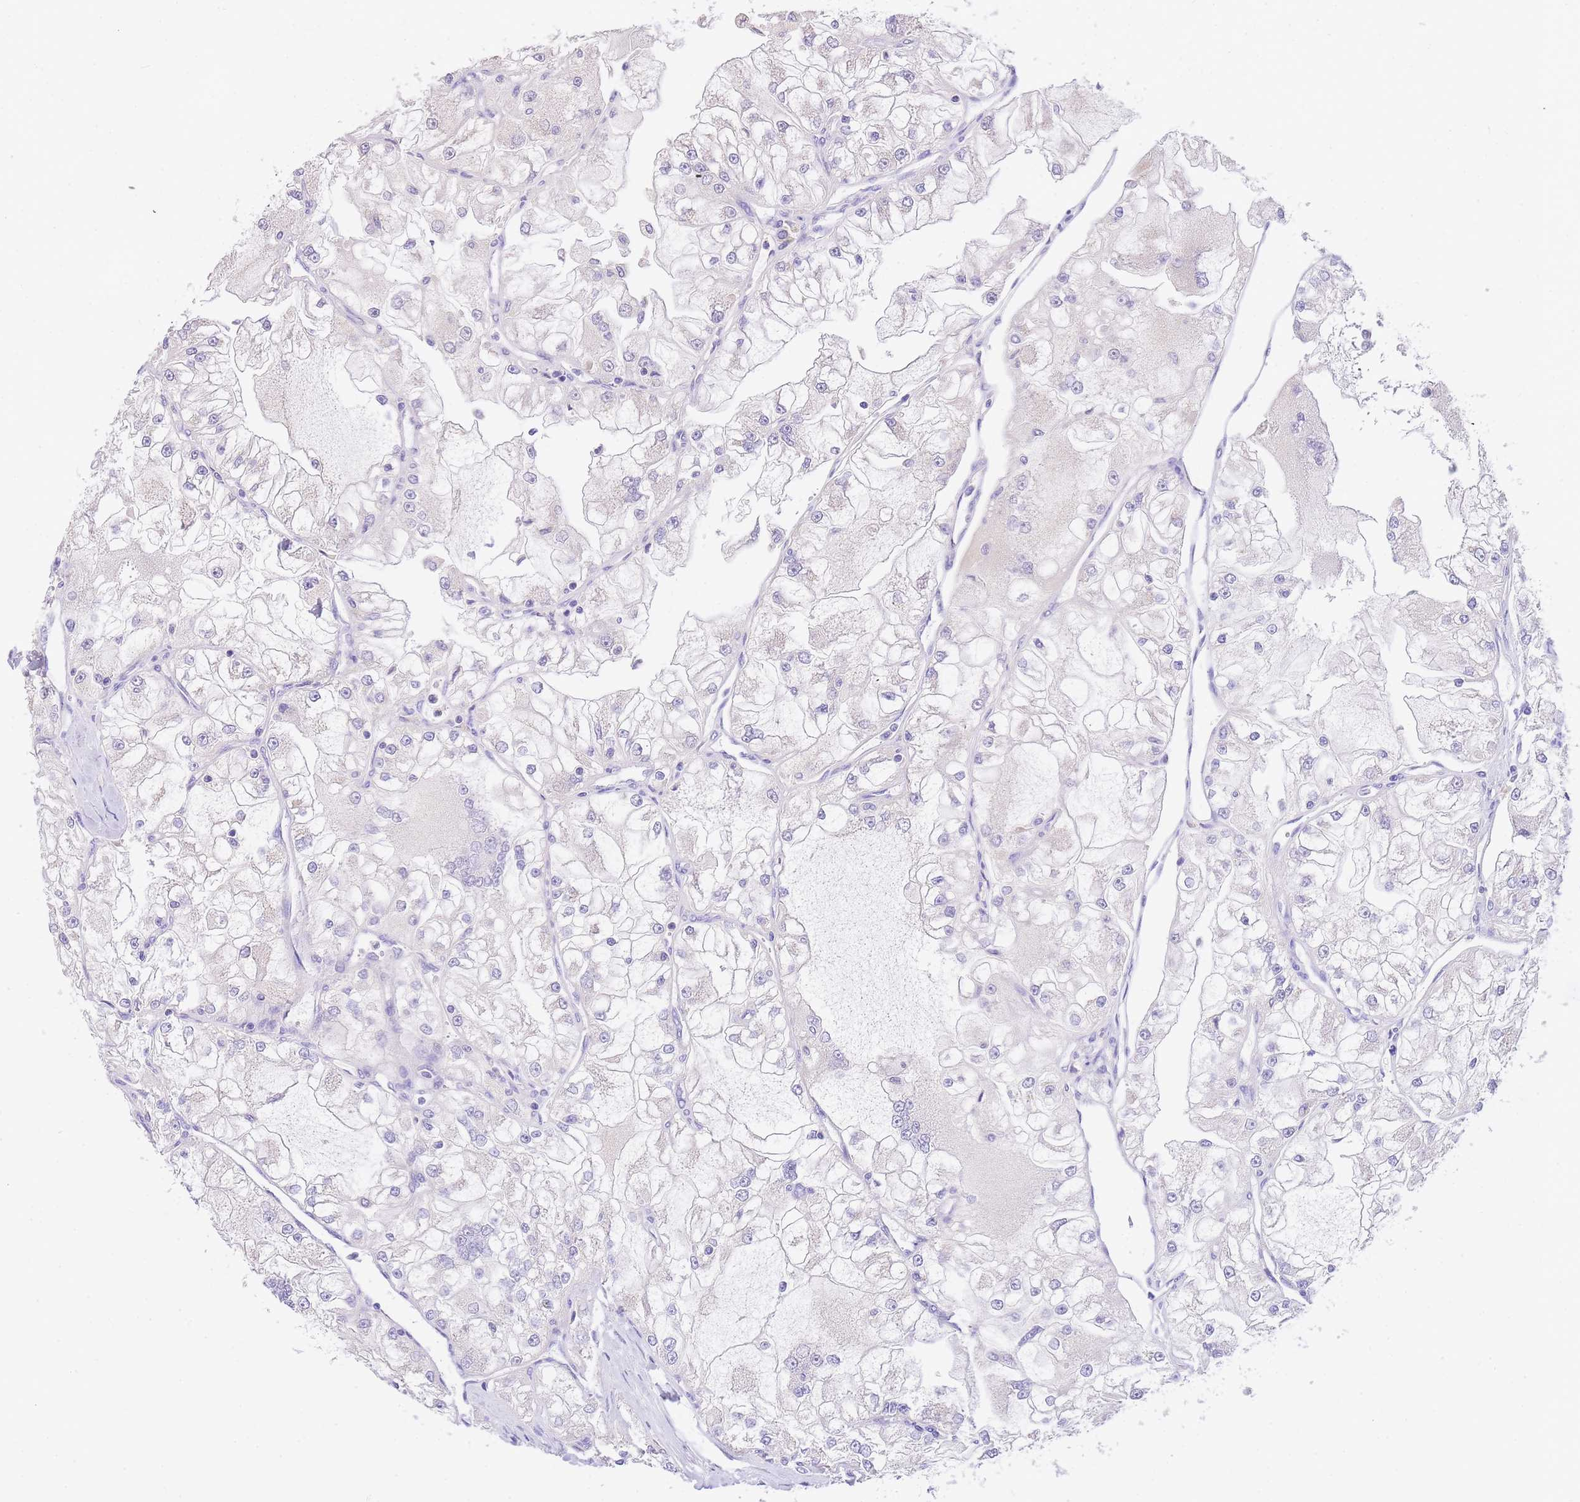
{"staining": {"intensity": "negative", "quantity": "none", "location": "none"}, "tissue": "renal cancer", "cell_type": "Tumor cells", "image_type": "cancer", "snomed": [{"axis": "morphology", "description": "Adenocarcinoma, NOS"}, {"axis": "topography", "description": "Kidney"}], "caption": "High magnification brightfield microscopy of renal cancer stained with DAB (3,3'-diaminobenzidine) (brown) and counterstained with hematoxylin (blue): tumor cells show no significant expression.", "gene": "EPN2", "patient": {"sex": "female", "age": 72}}